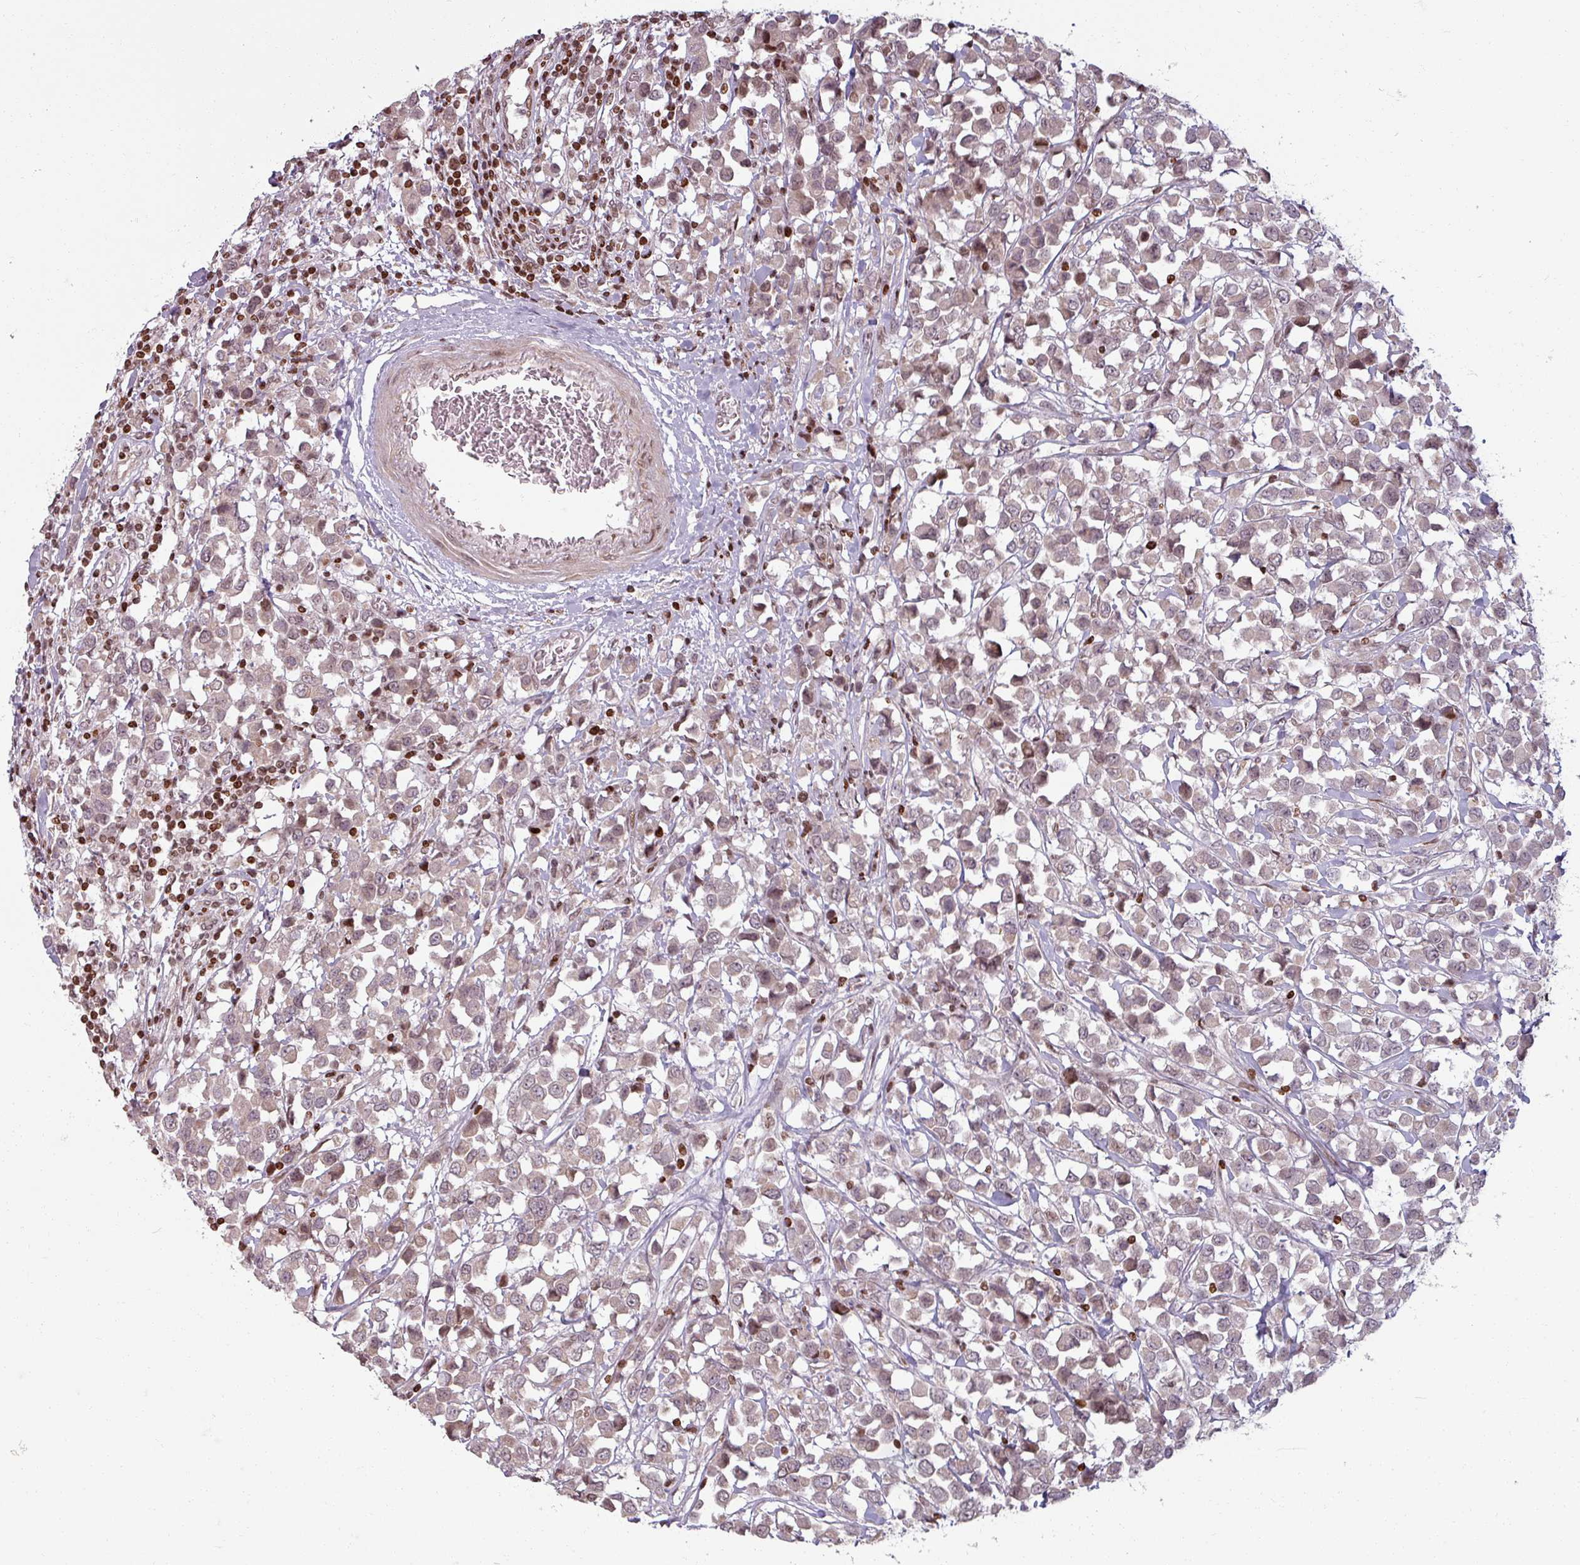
{"staining": {"intensity": "weak", "quantity": ">75%", "location": "cytoplasmic/membranous"}, "tissue": "breast cancer", "cell_type": "Tumor cells", "image_type": "cancer", "snomed": [{"axis": "morphology", "description": "Duct carcinoma"}, {"axis": "topography", "description": "Breast"}], "caption": "Breast intraductal carcinoma stained for a protein (brown) exhibits weak cytoplasmic/membranous positive expression in approximately >75% of tumor cells.", "gene": "NCOR1", "patient": {"sex": "female", "age": 61}}